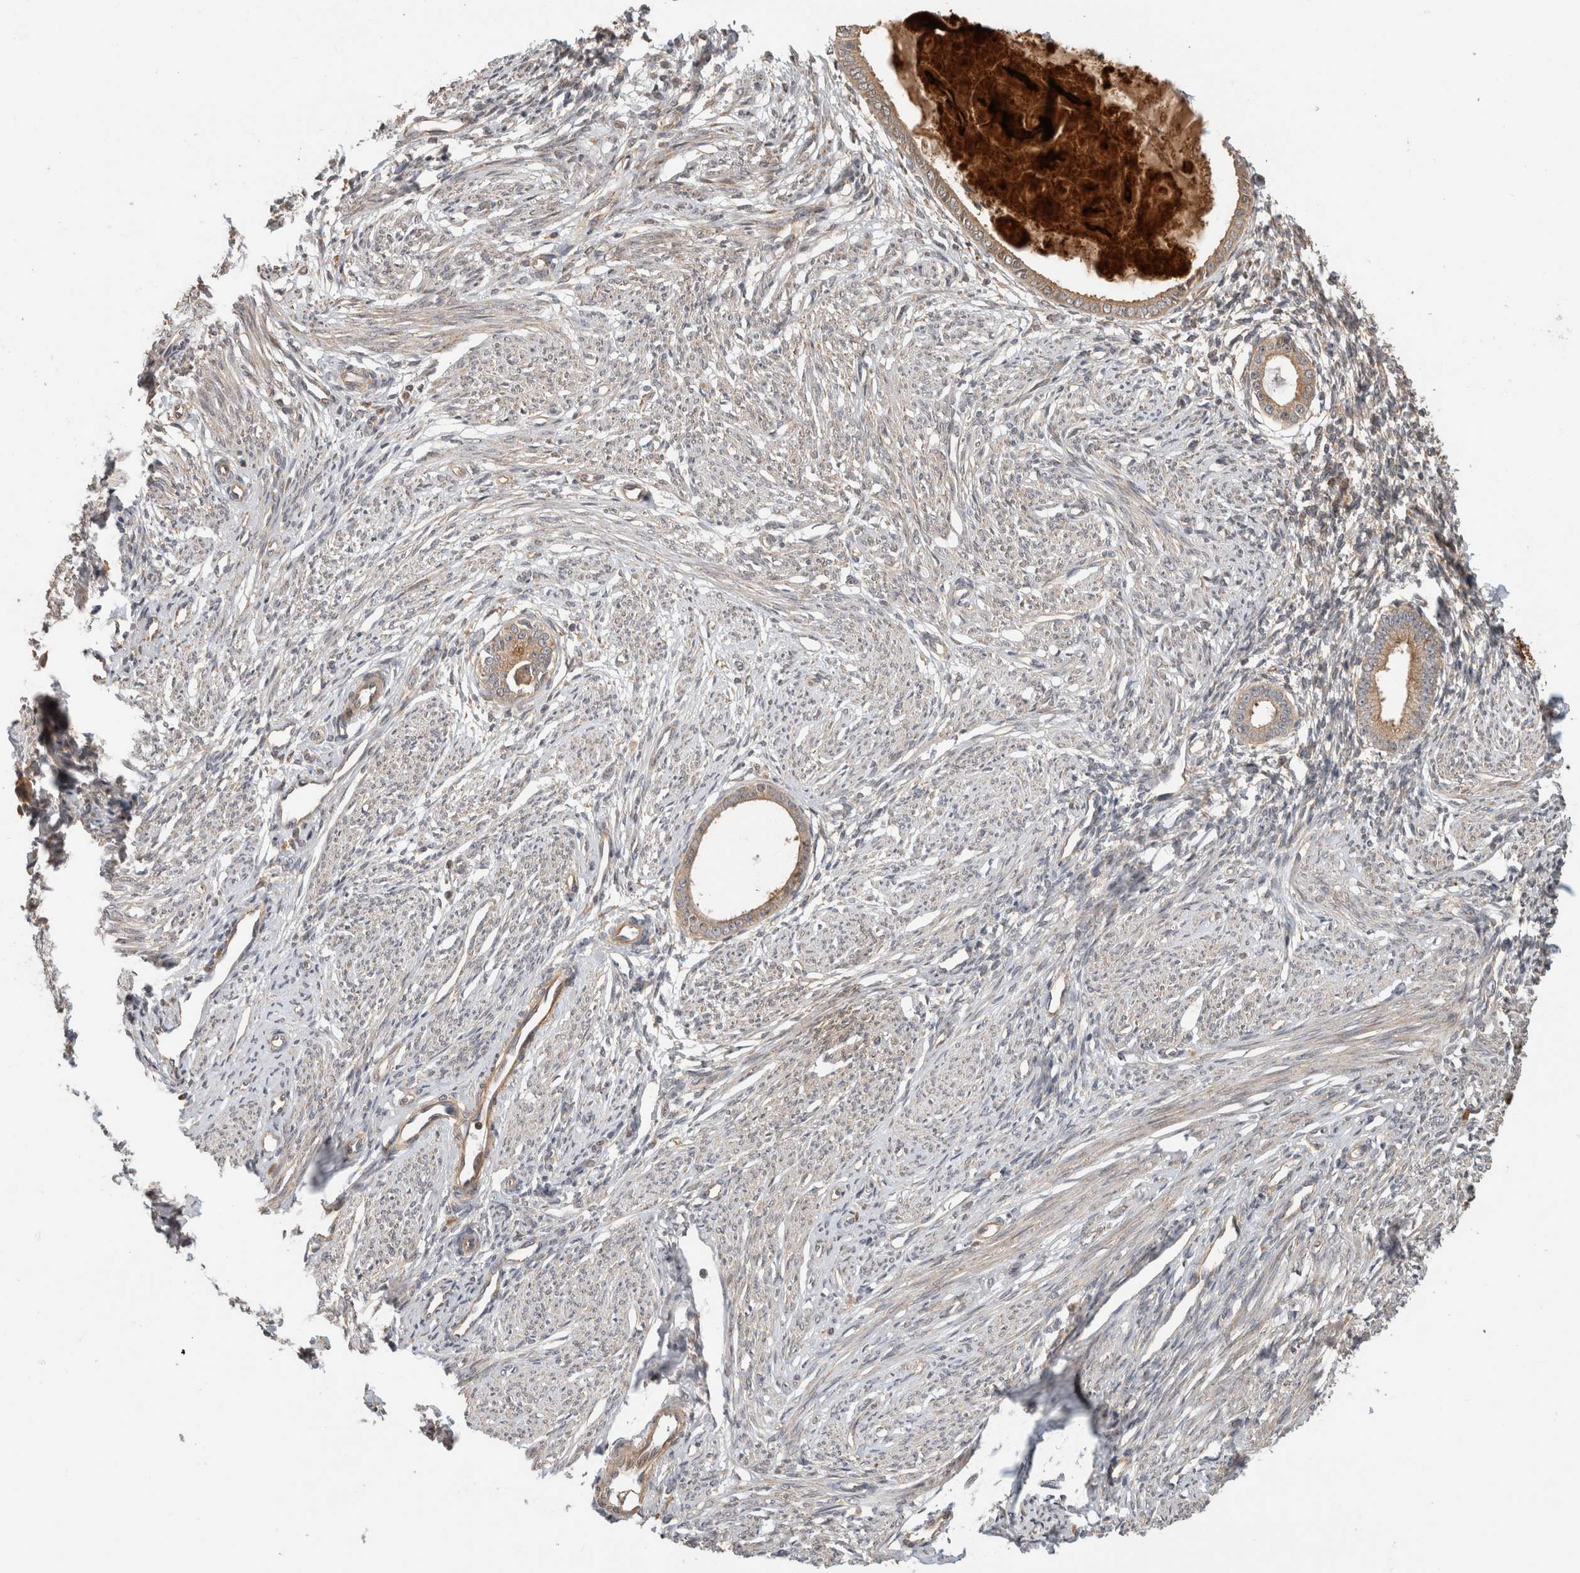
{"staining": {"intensity": "moderate", "quantity": "25%-75%", "location": "cytoplasmic/membranous"}, "tissue": "endometrium", "cell_type": "Cells in endometrial stroma", "image_type": "normal", "snomed": [{"axis": "morphology", "description": "Normal tissue, NOS"}, {"axis": "topography", "description": "Endometrium"}], "caption": "Immunohistochemistry of normal endometrium displays medium levels of moderate cytoplasmic/membranous staining in about 25%-75% of cells in endometrial stroma.", "gene": "PCDHB15", "patient": {"sex": "female", "age": 56}}